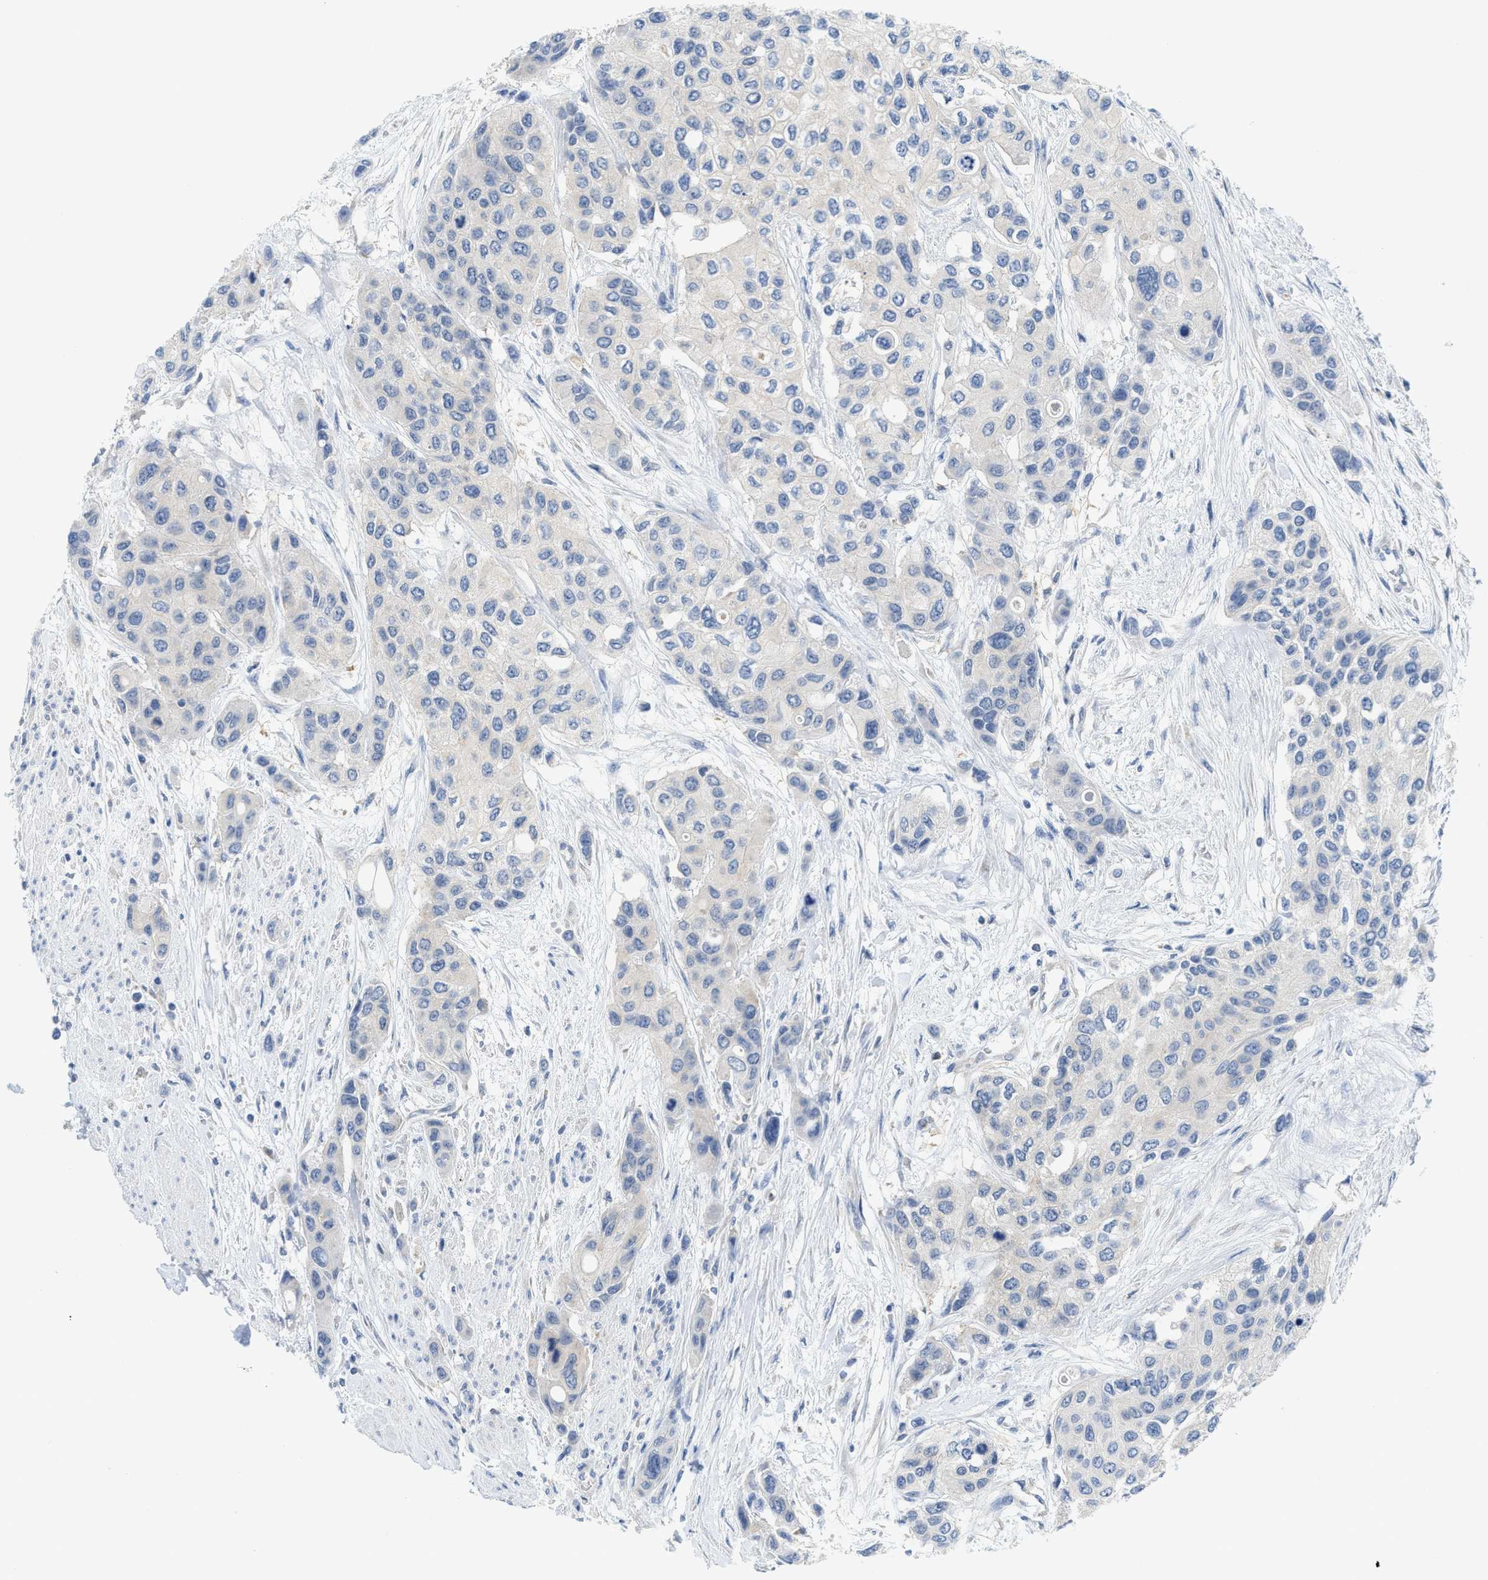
{"staining": {"intensity": "negative", "quantity": "none", "location": "none"}, "tissue": "urothelial cancer", "cell_type": "Tumor cells", "image_type": "cancer", "snomed": [{"axis": "morphology", "description": "Urothelial carcinoma, High grade"}, {"axis": "topography", "description": "Urinary bladder"}], "caption": "This is a image of immunohistochemistry (IHC) staining of urothelial cancer, which shows no expression in tumor cells.", "gene": "GATD3", "patient": {"sex": "female", "age": 56}}